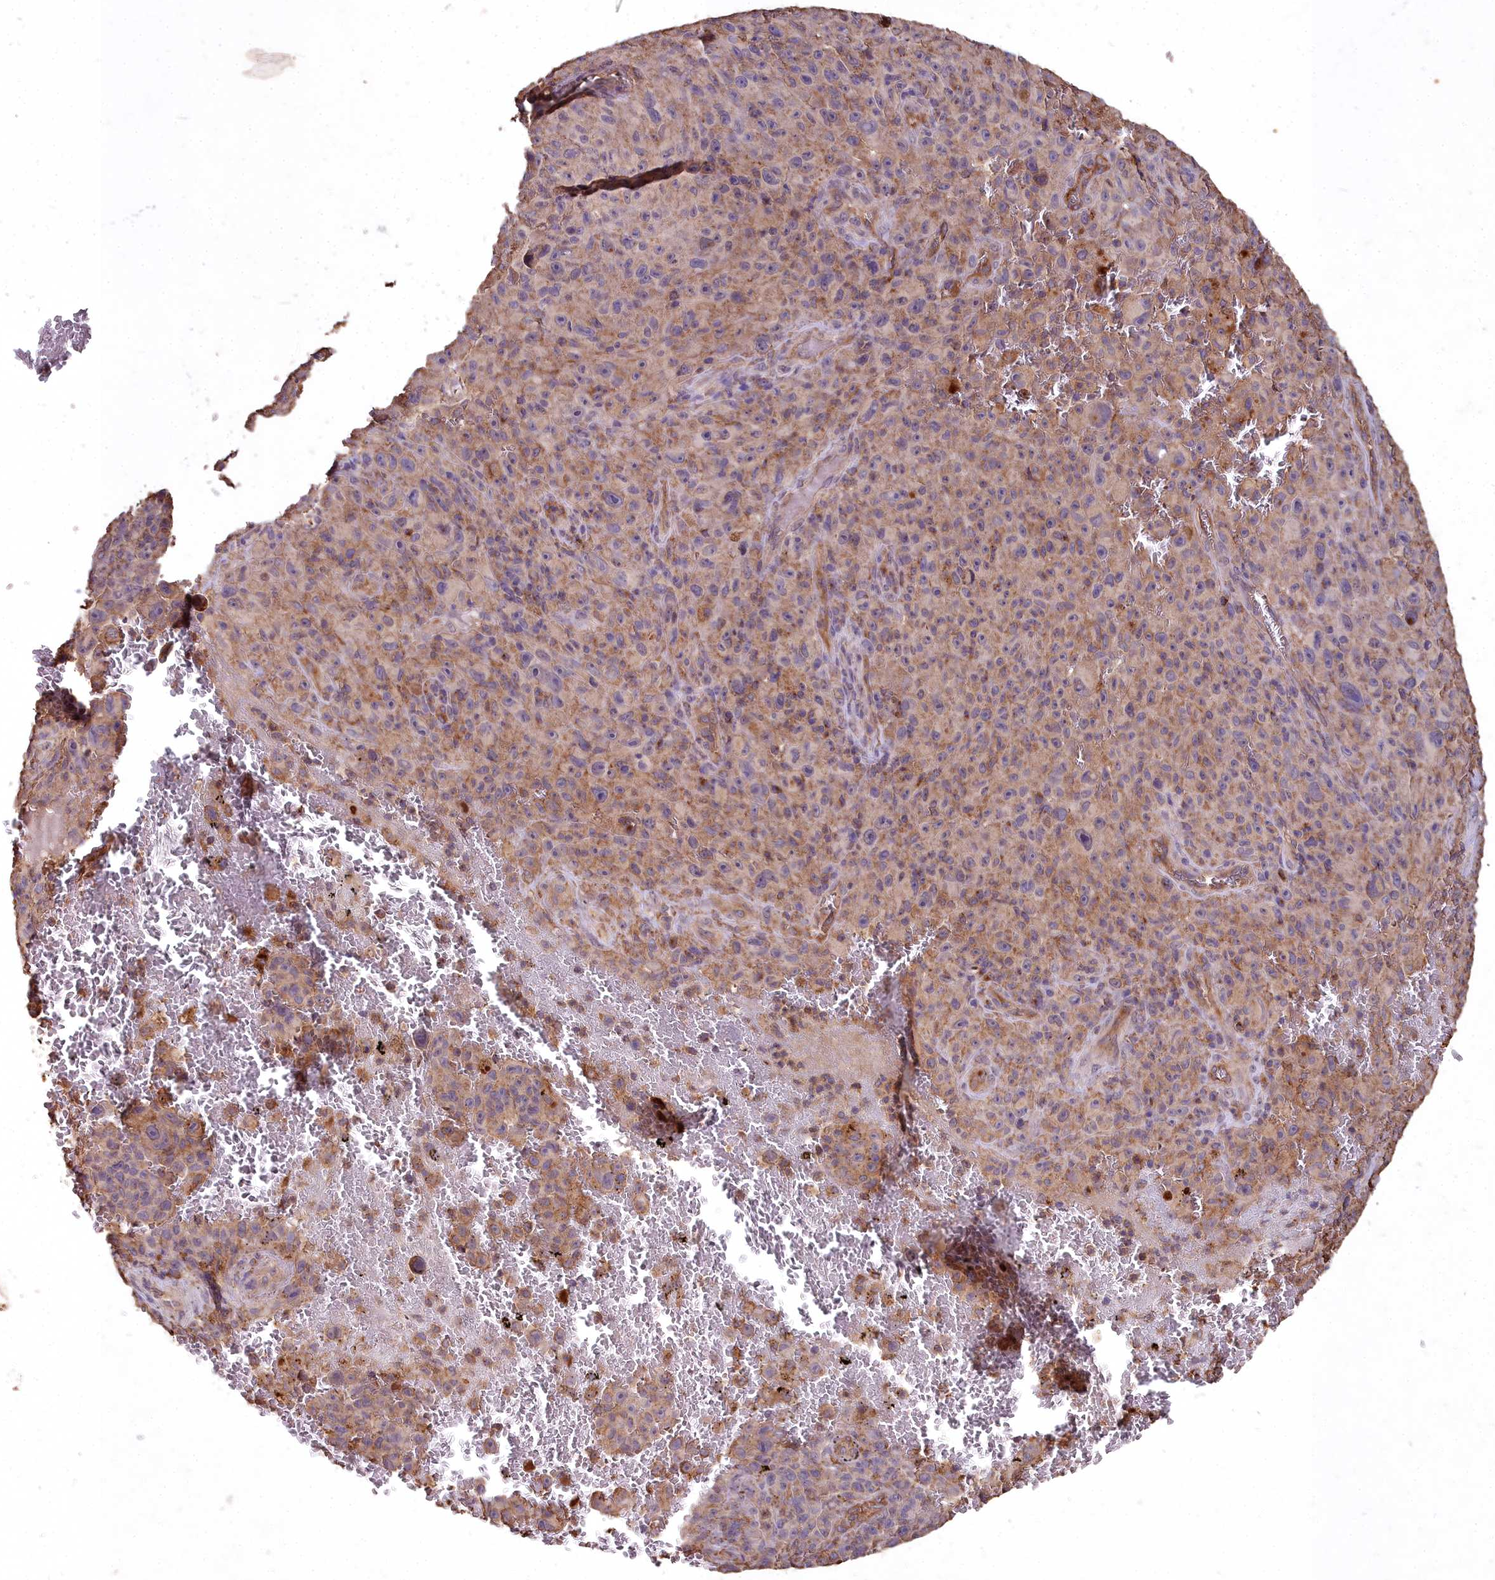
{"staining": {"intensity": "moderate", "quantity": ">75%", "location": "cytoplasmic/membranous"}, "tissue": "melanoma", "cell_type": "Tumor cells", "image_type": "cancer", "snomed": [{"axis": "morphology", "description": "Malignant melanoma, NOS"}, {"axis": "topography", "description": "Skin"}], "caption": "Malignant melanoma stained with a protein marker reveals moderate staining in tumor cells.", "gene": "CEMIP2", "patient": {"sex": "female", "age": 82}}